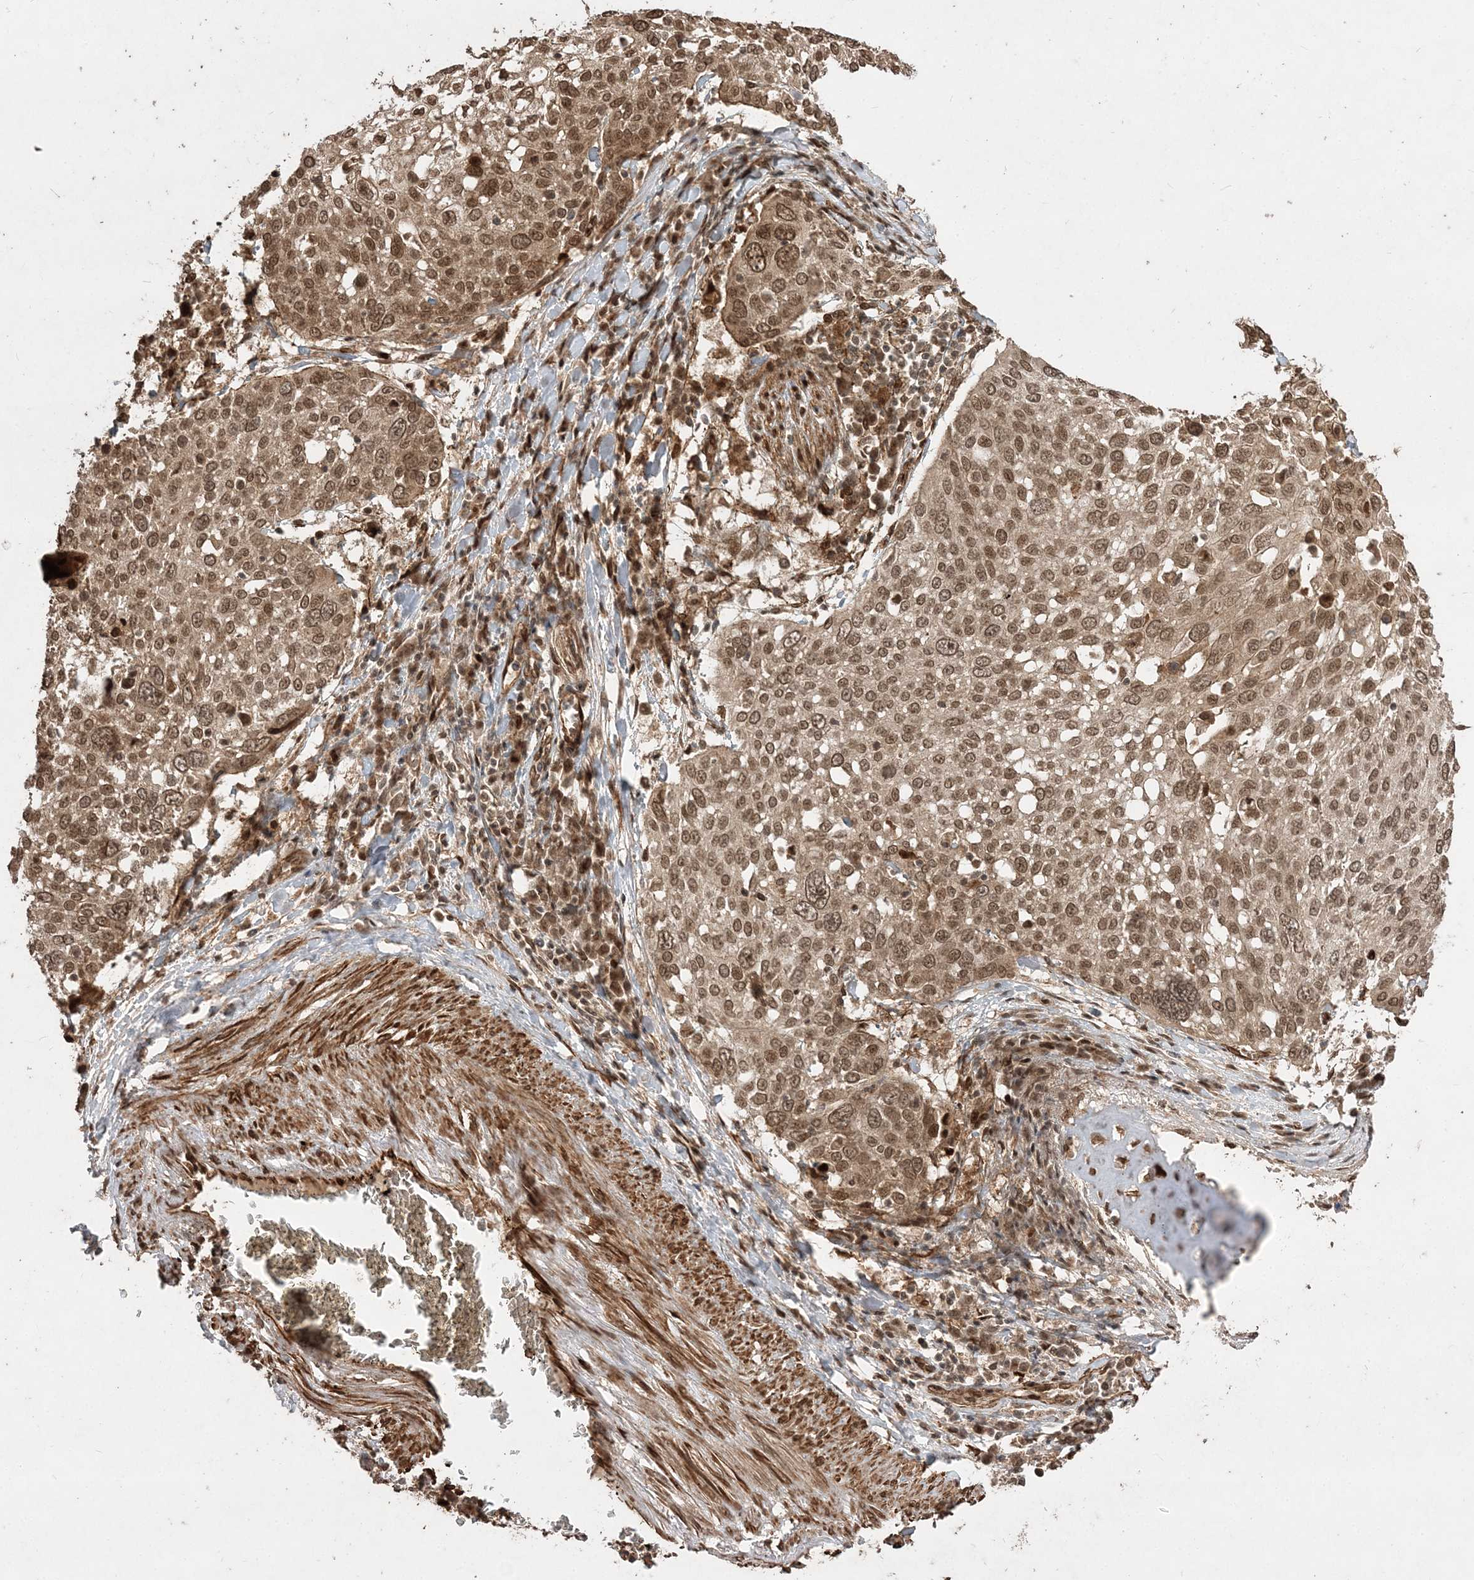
{"staining": {"intensity": "moderate", "quantity": ">75%", "location": "cytoplasmic/membranous,nuclear"}, "tissue": "lung cancer", "cell_type": "Tumor cells", "image_type": "cancer", "snomed": [{"axis": "morphology", "description": "Squamous cell carcinoma, NOS"}, {"axis": "topography", "description": "Lung"}], "caption": "IHC of squamous cell carcinoma (lung) reveals medium levels of moderate cytoplasmic/membranous and nuclear expression in about >75% of tumor cells.", "gene": "ETAA1", "patient": {"sex": "male", "age": 65}}